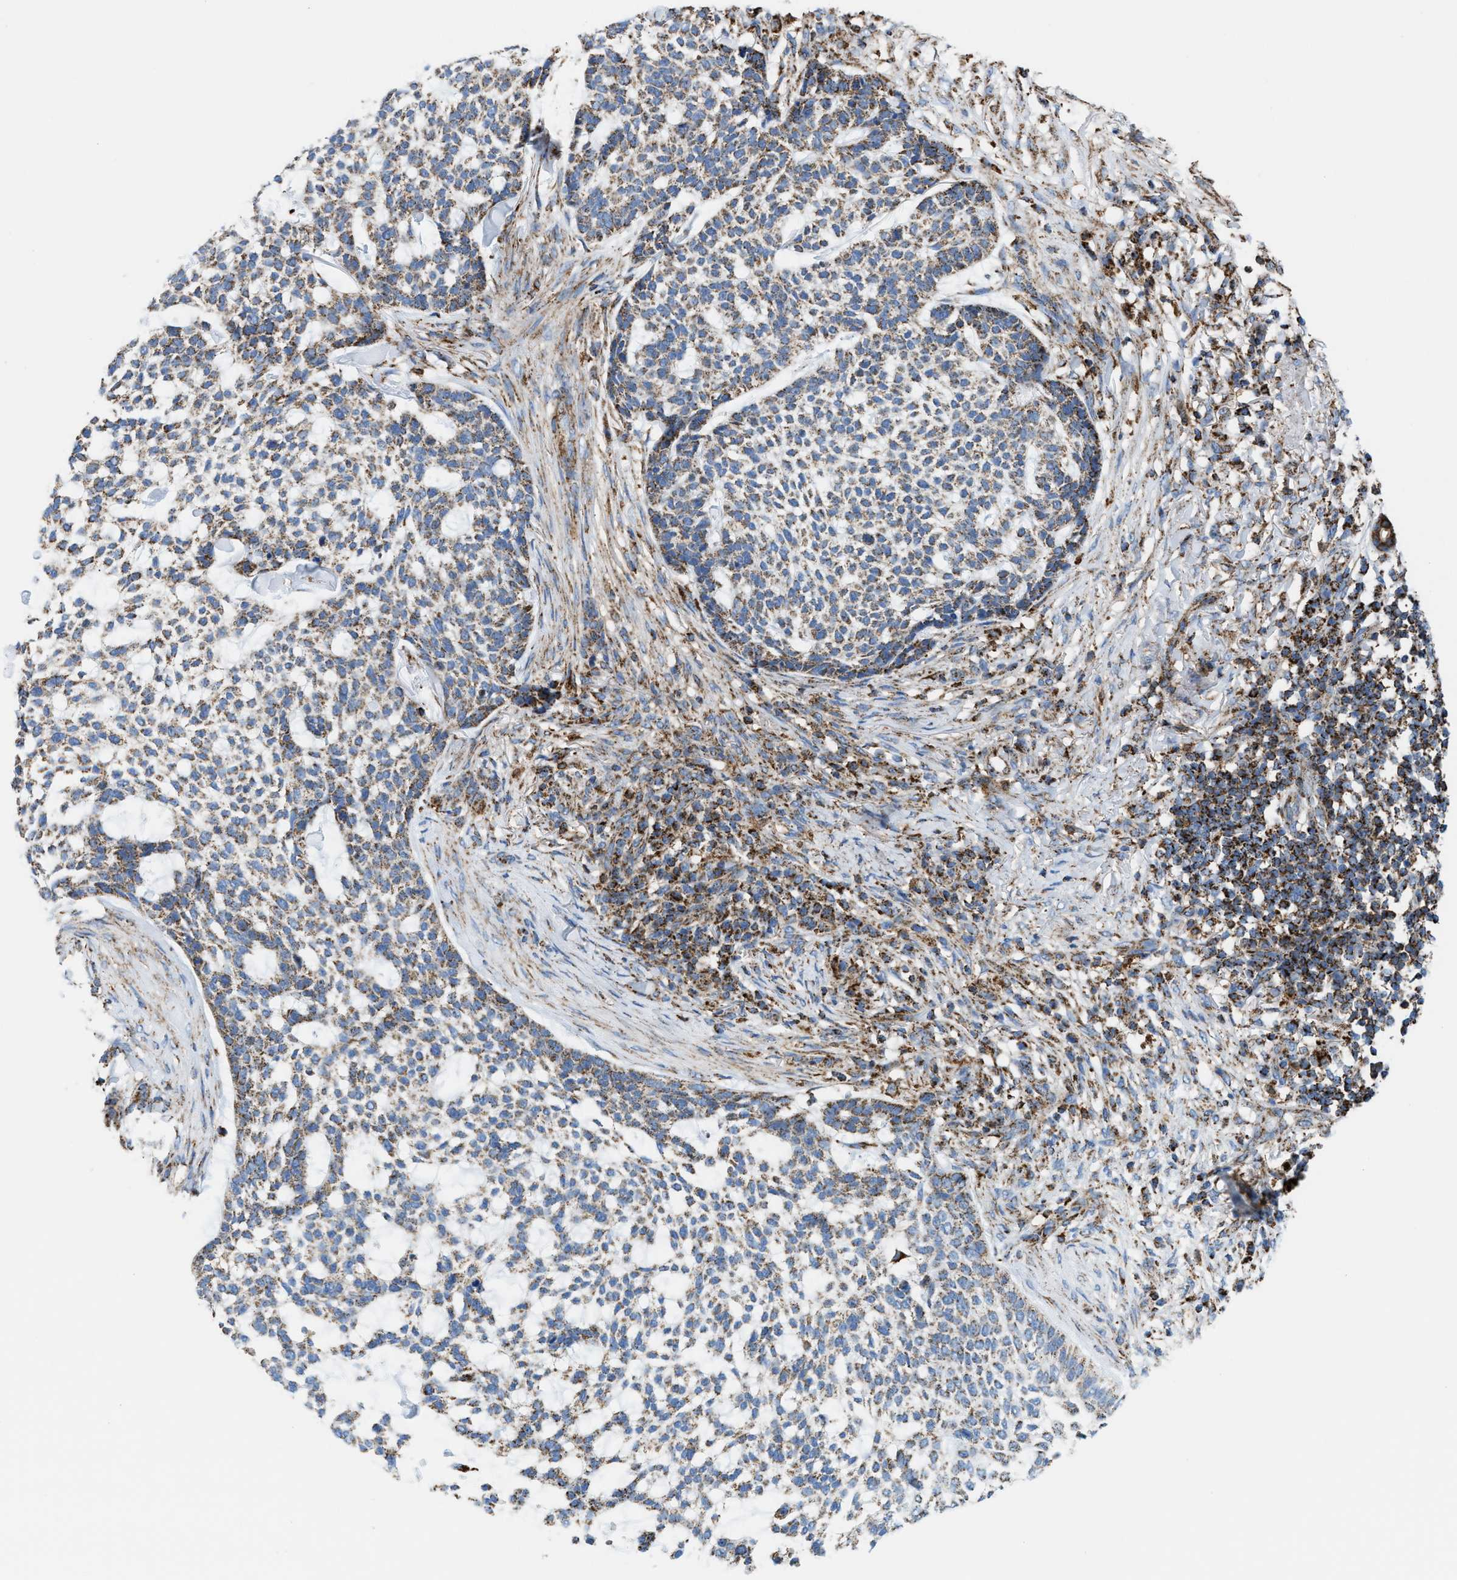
{"staining": {"intensity": "moderate", "quantity": ">75%", "location": "cytoplasmic/membranous"}, "tissue": "skin cancer", "cell_type": "Tumor cells", "image_type": "cancer", "snomed": [{"axis": "morphology", "description": "Basal cell carcinoma"}, {"axis": "topography", "description": "Skin"}], "caption": "The micrograph exhibits staining of skin cancer (basal cell carcinoma), revealing moderate cytoplasmic/membranous protein expression (brown color) within tumor cells.", "gene": "ECHS1", "patient": {"sex": "female", "age": 64}}